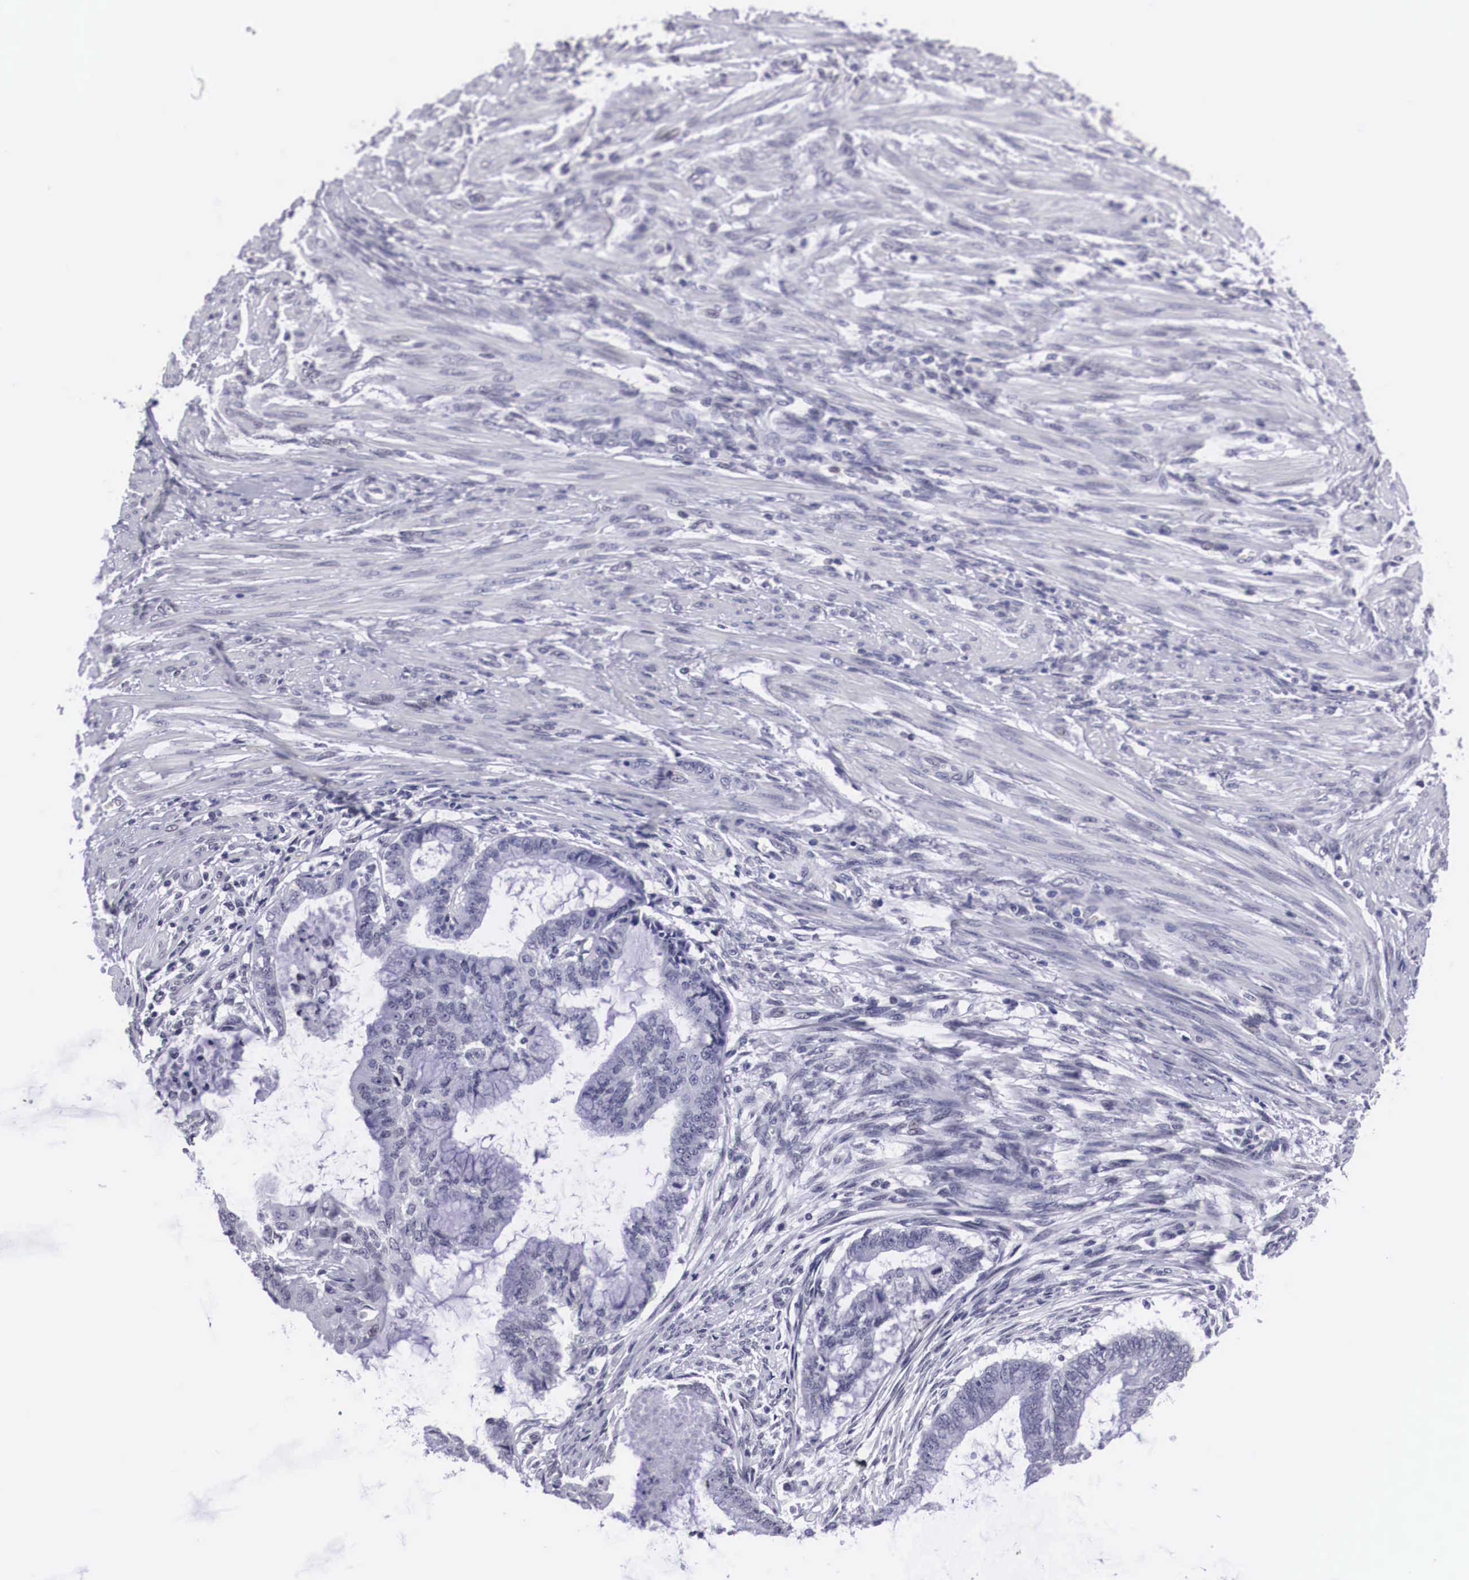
{"staining": {"intensity": "negative", "quantity": "none", "location": "none"}, "tissue": "endometrial cancer", "cell_type": "Tumor cells", "image_type": "cancer", "snomed": [{"axis": "morphology", "description": "Adenocarcinoma, NOS"}, {"axis": "topography", "description": "Endometrium"}], "caption": "IHC photomicrograph of human endometrial cancer stained for a protein (brown), which demonstrates no staining in tumor cells.", "gene": "C22orf31", "patient": {"sex": "female", "age": 63}}